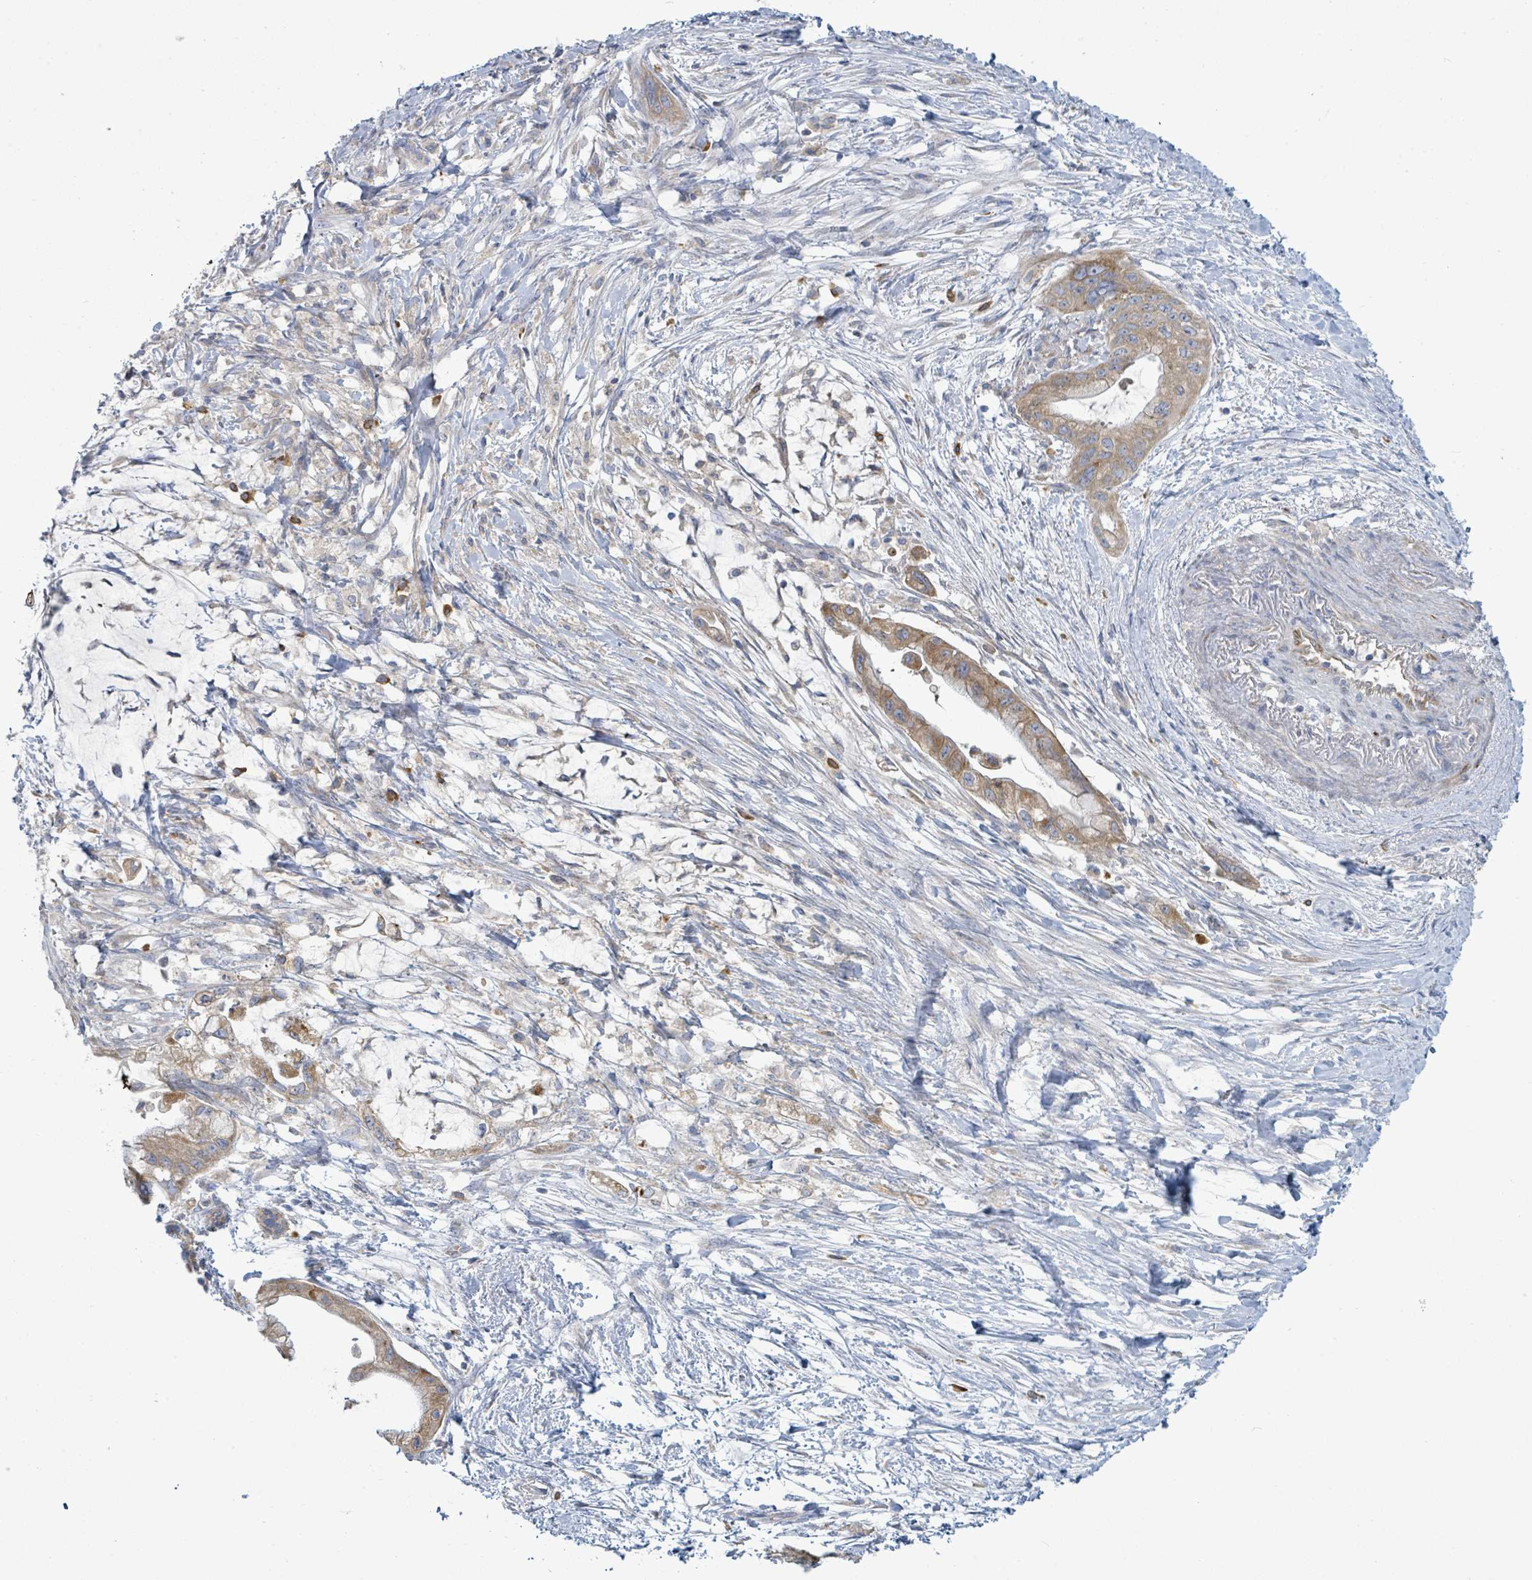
{"staining": {"intensity": "moderate", "quantity": ">75%", "location": "cytoplasmic/membranous"}, "tissue": "pancreatic cancer", "cell_type": "Tumor cells", "image_type": "cancer", "snomed": [{"axis": "morphology", "description": "Adenocarcinoma, NOS"}, {"axis": "topography", "description": "Pancreas"}], "caption": "Tumor cells show medium levels of moderate cytoplasmic/membranous expression in approximately >75% of cells in human pancreatic cancer (adenocarcinoma).", "gene": "SIRPB1", "patient": {"sex": "male", "age": 48}}